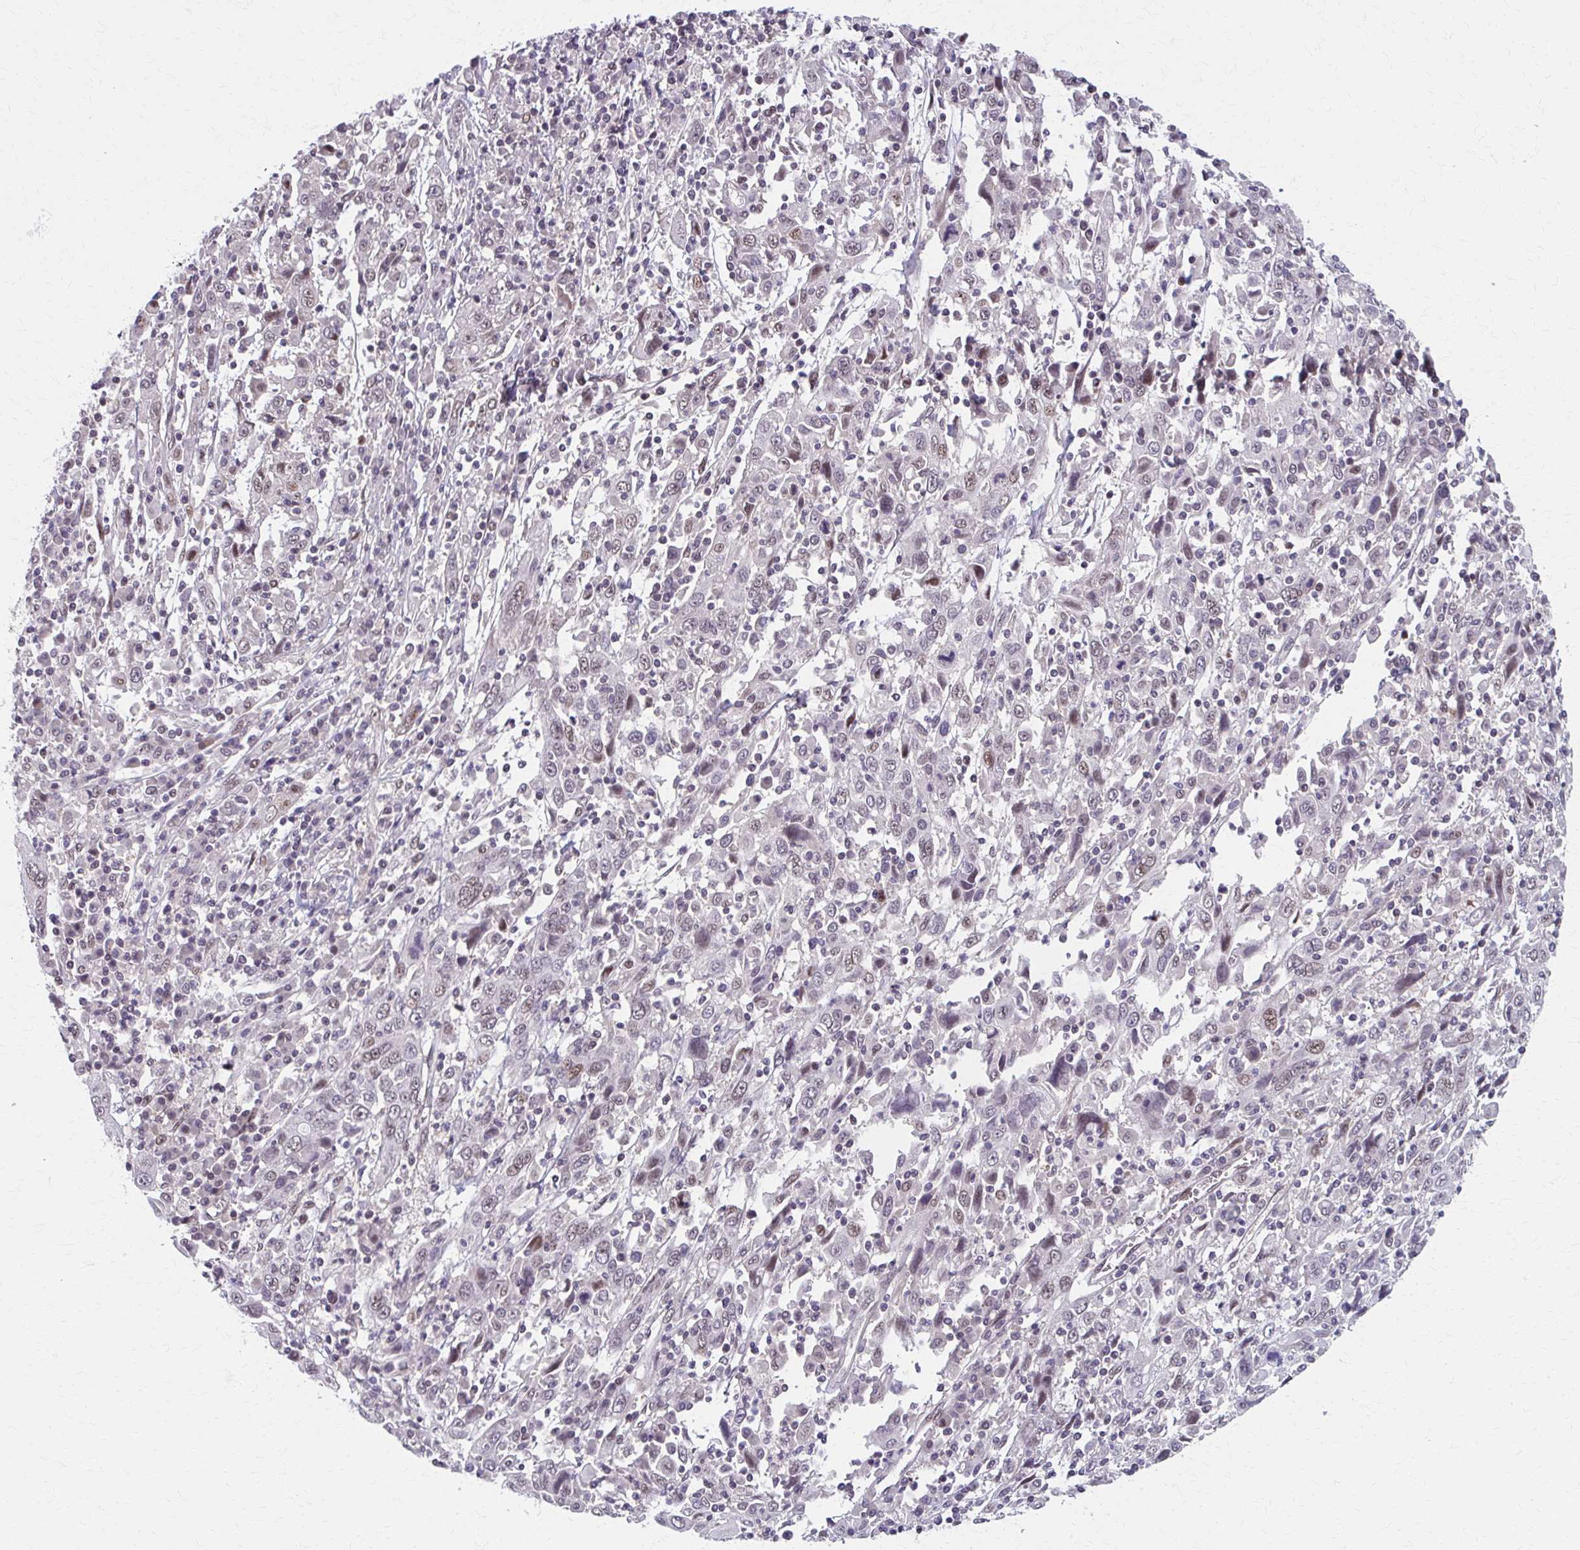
{"staining": {"intensity": "weak", "quantity": "<25%", "location": "nuclear"}, "tissue": "cervical cancer", "cell_type": "Tumor cells", "image_type": "cancer", "snomed": [{"axis": "morphology", "description": "Squamous cell carcinoma, NOS"}, {"axis": "topography", "description": "Cervix"}], "caption": "Human cervical cancer stained for a protein using IHC reveals no staining in tumor cells.", "gene": "SETBP1", "patient": {"sex": "female", "age": 46}}